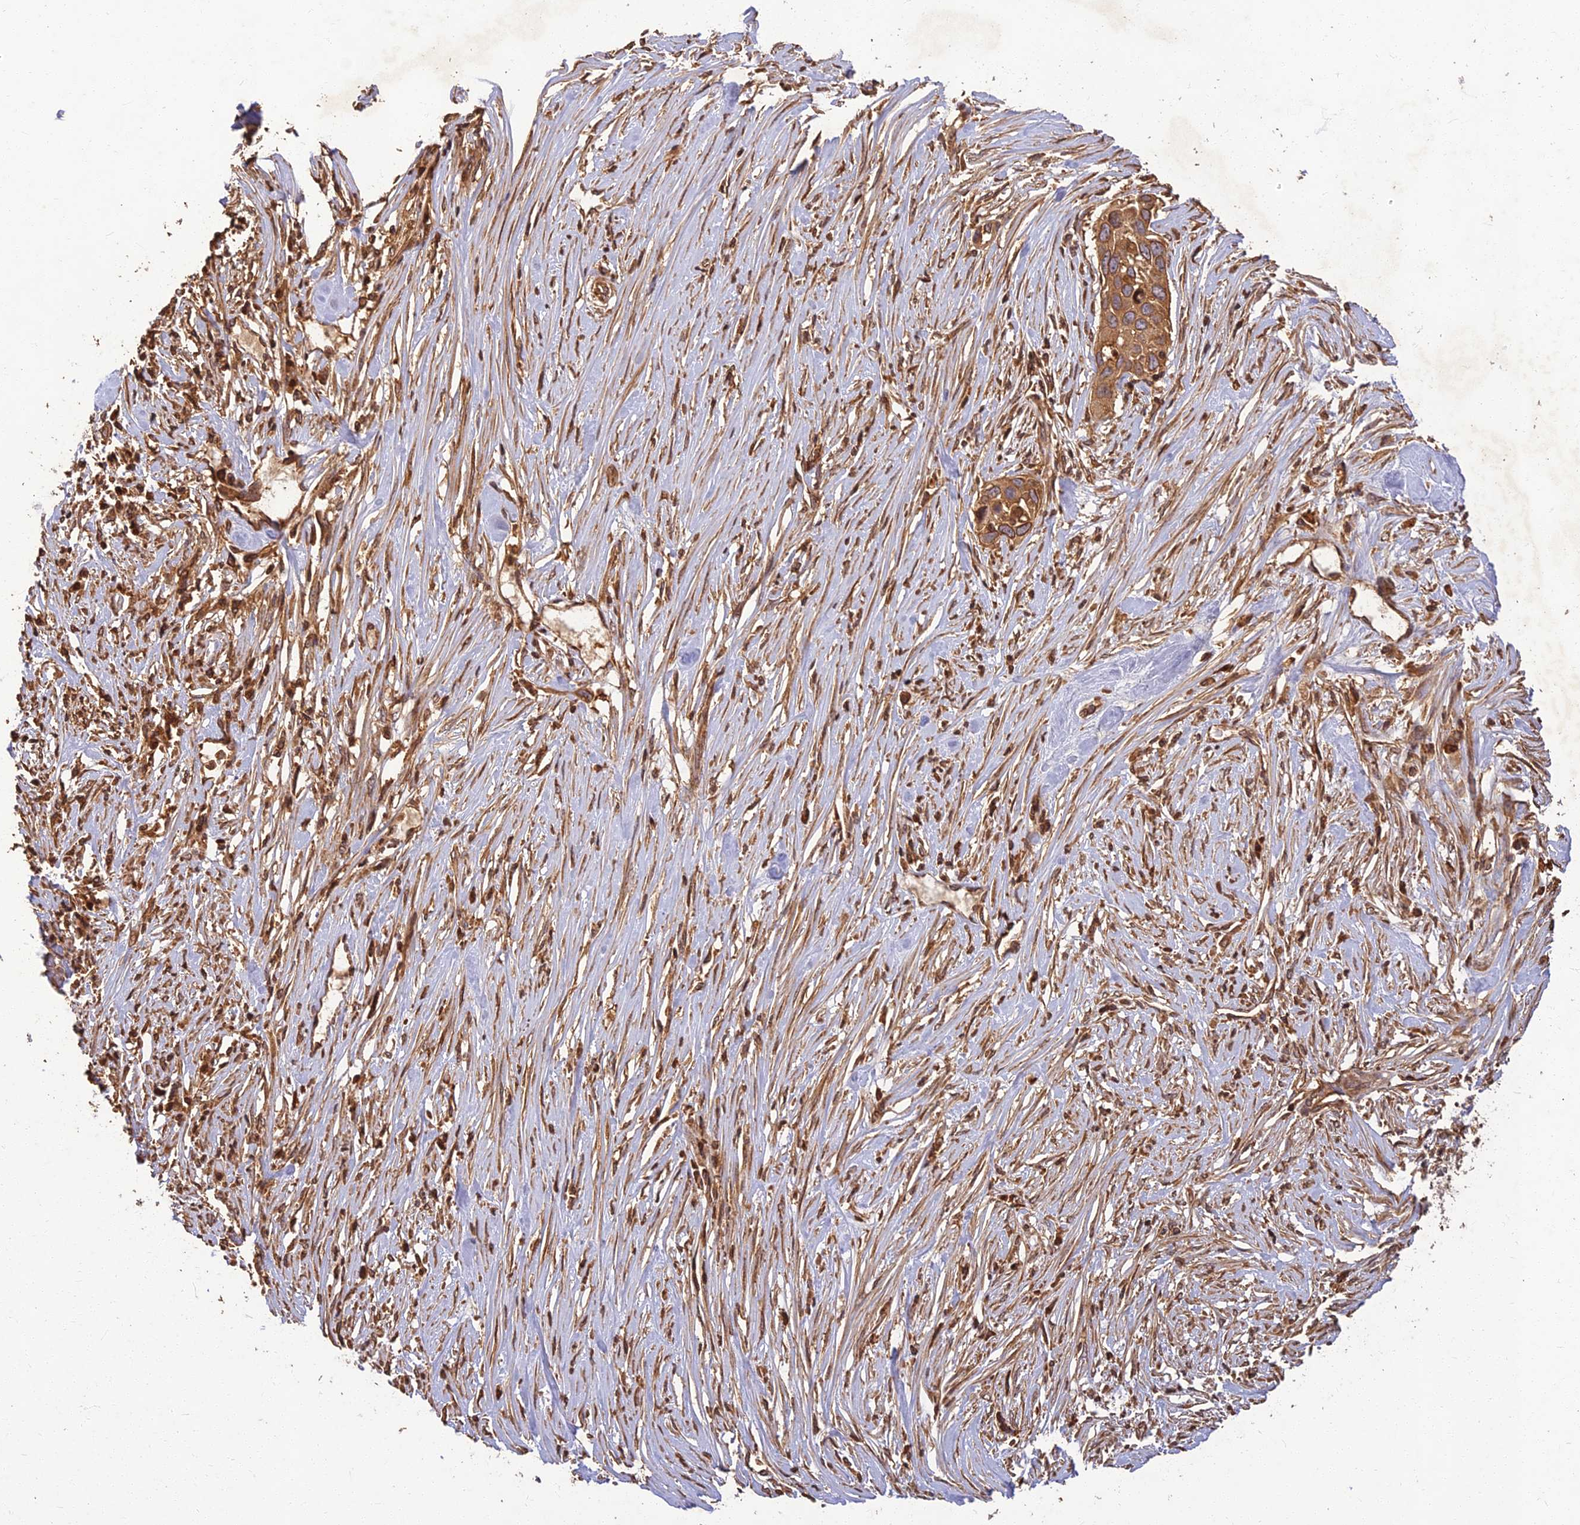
{"staining": {"intensity": "moderate", "quantity": ">75%", "location": "cytoplasmic/membranous"}, "tissue": "pancreatic cancer", "cell_type": "Tumor cells", "image_type": "cancer", "snomed": [{"axis": "morphology", "description": "Adenocarcinoma, NOS"}, {"axis": "topography", "description": "Pancreas"}], "caption": "This histopathology image exhibits IHC staining of human pancreatic cancer (adenocarcinoma), with medium moderate cytoplasmic/membranous positivity in approximately >75% of tumor cells.", "gene": "CORO1C", "patient": {"sex": "female", "age": 60}}